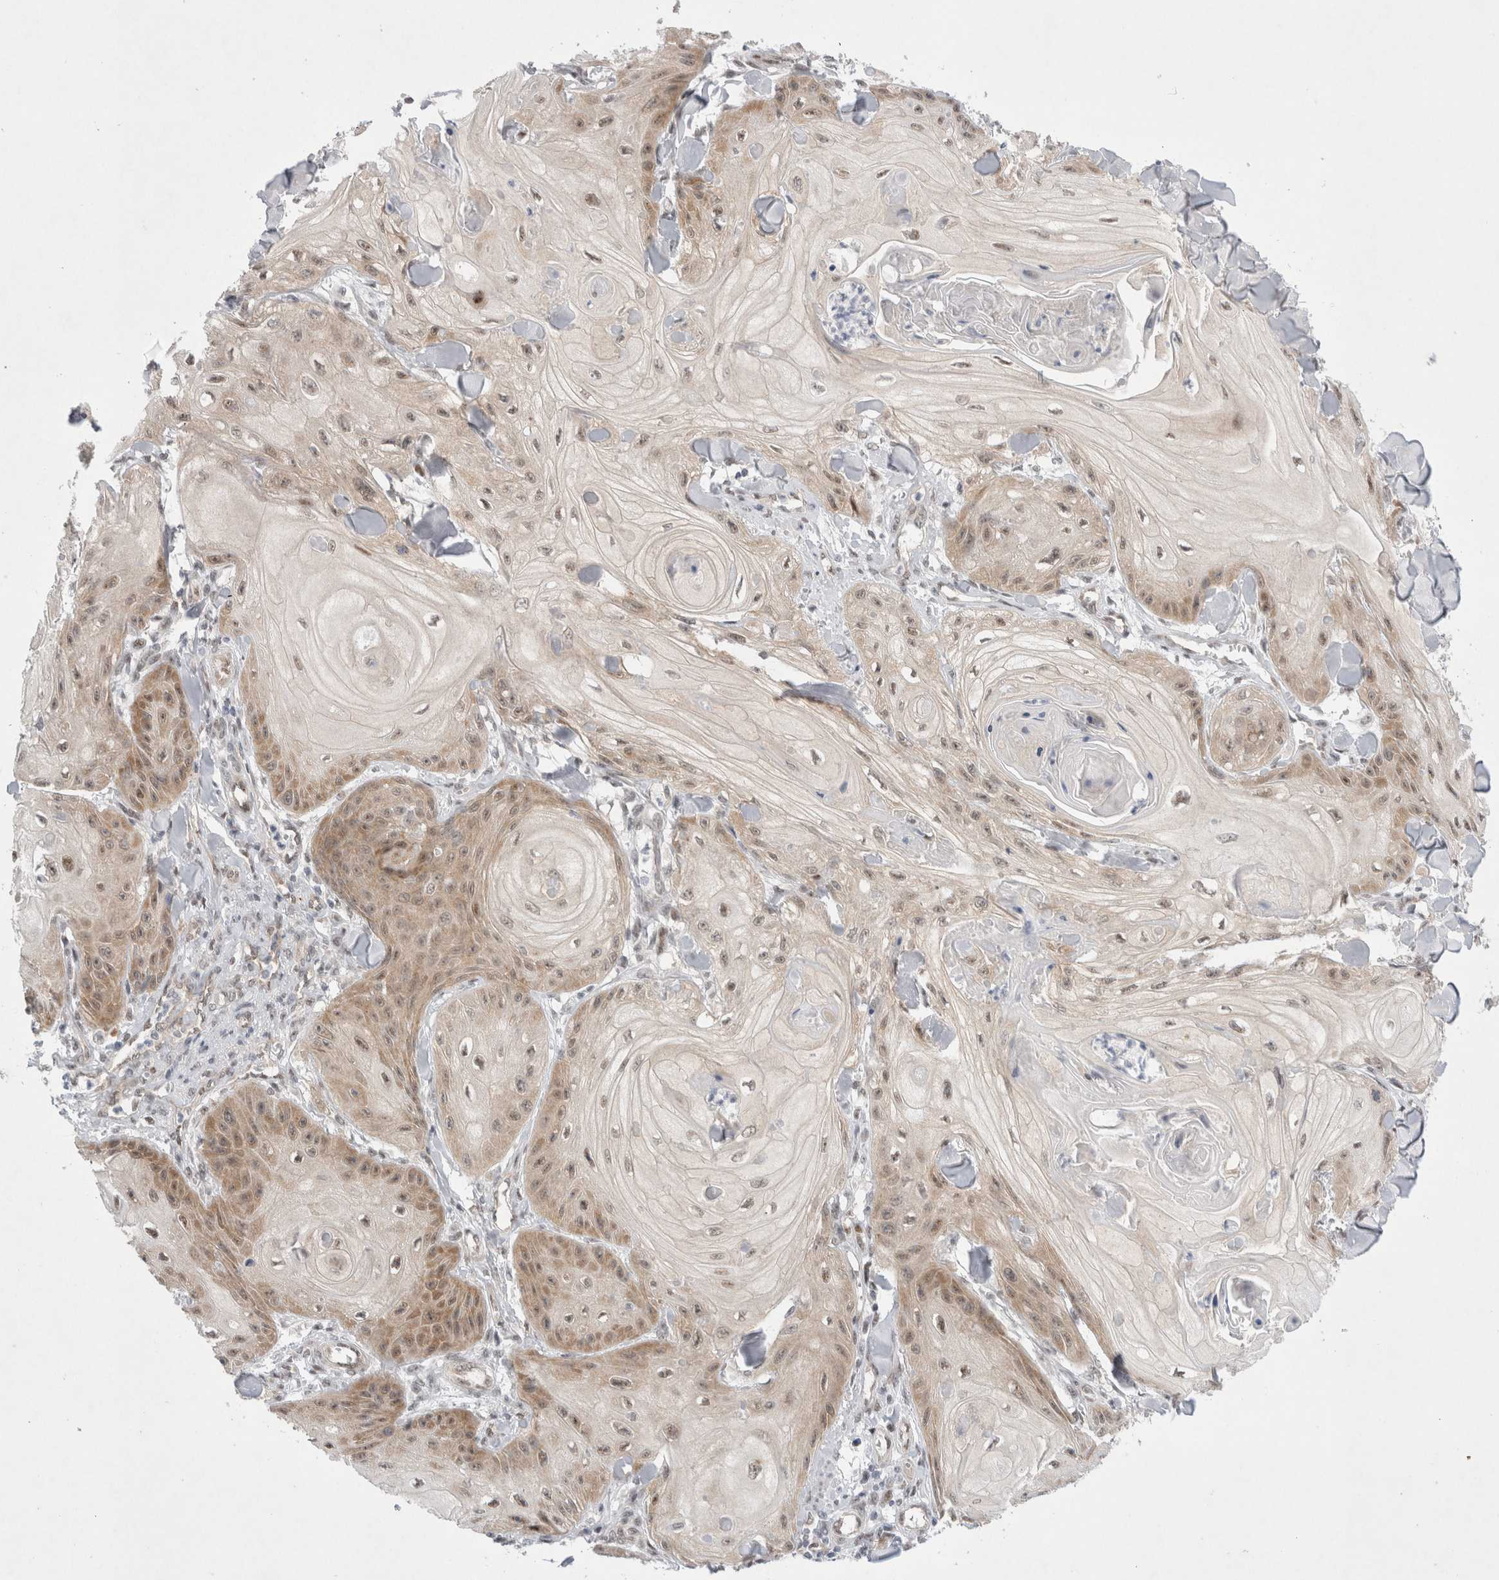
{"staining": {"intensity": "weak", "quantity": "25%-75%", "location": "cytoplasmic/membranous,nuclear"}, "tissue": "skin cancer", "cell_type": "Tumor cells", "image_type": "cancer", "snomed": [{"axis": "morphology", "description": "Squamous cell carcinoma, NOS"}, {"axis": "topography", "description": "Skin"}], "caption": "Immunohistochemical staining of human skin squamous cell carcinoma displays low levels of weak cytoplasmic/membranous and nuclear protein staining in about 25%-75% of tumor cells.", "gene": "WIPF2", "patient": {"sex": "male", "age": 74}}